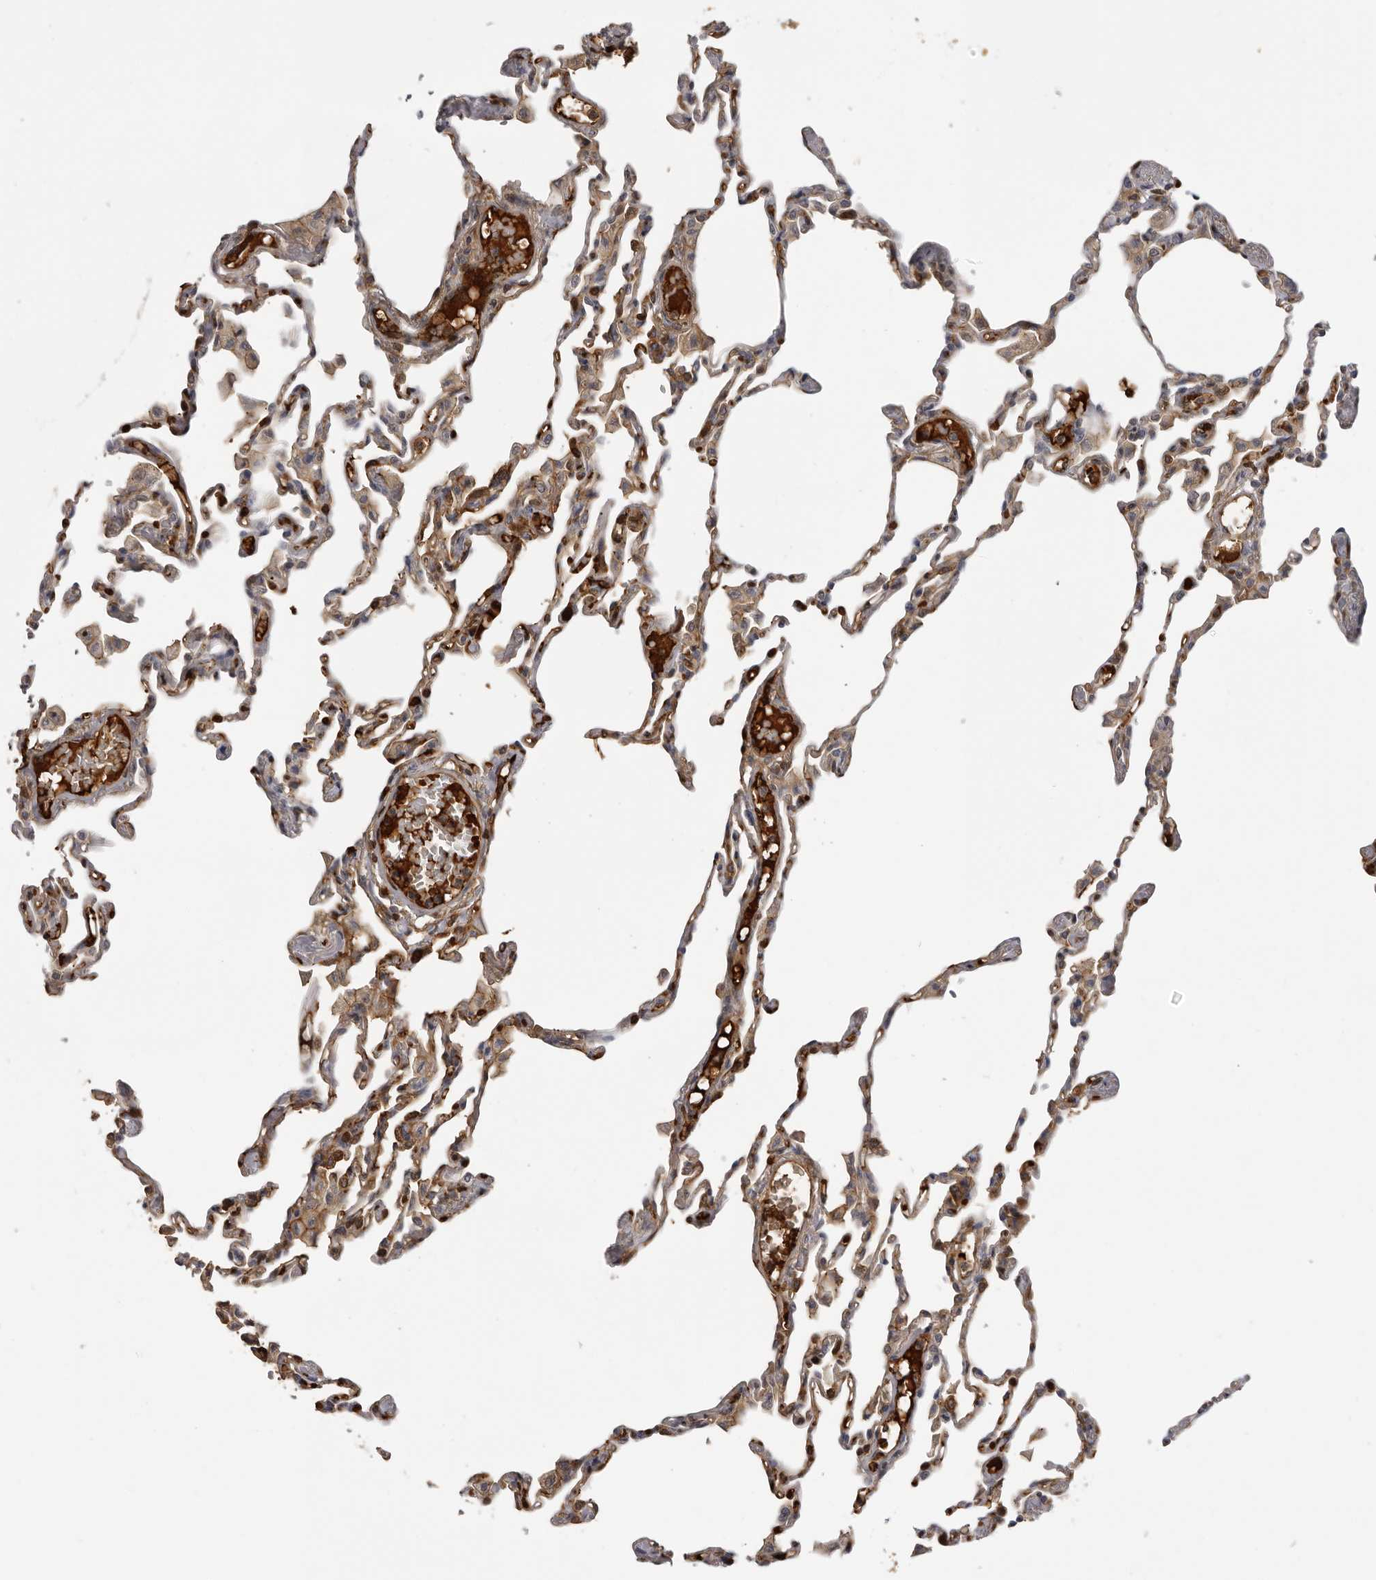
{"staining": {"intensity": "strong", "quantity": "<25%", "location": "cytoplasmic/membranous"}, "tissue": "lung", "cell_type": "Alveolar cells", "image_type": "normal", "snomed": [{"axis": "morphology", "description": "Normal tissue, NOS"}, {"axis": "topography", "description": "Lung"}], "caption": "Immunohistochemistry of normal human lung displays medium levels of strong cytoplasmic/membranous positivity in about <25% of alveolar cells.", "gene": "PLEKHF2", "patient": {"sex": "female", "age": 49}}